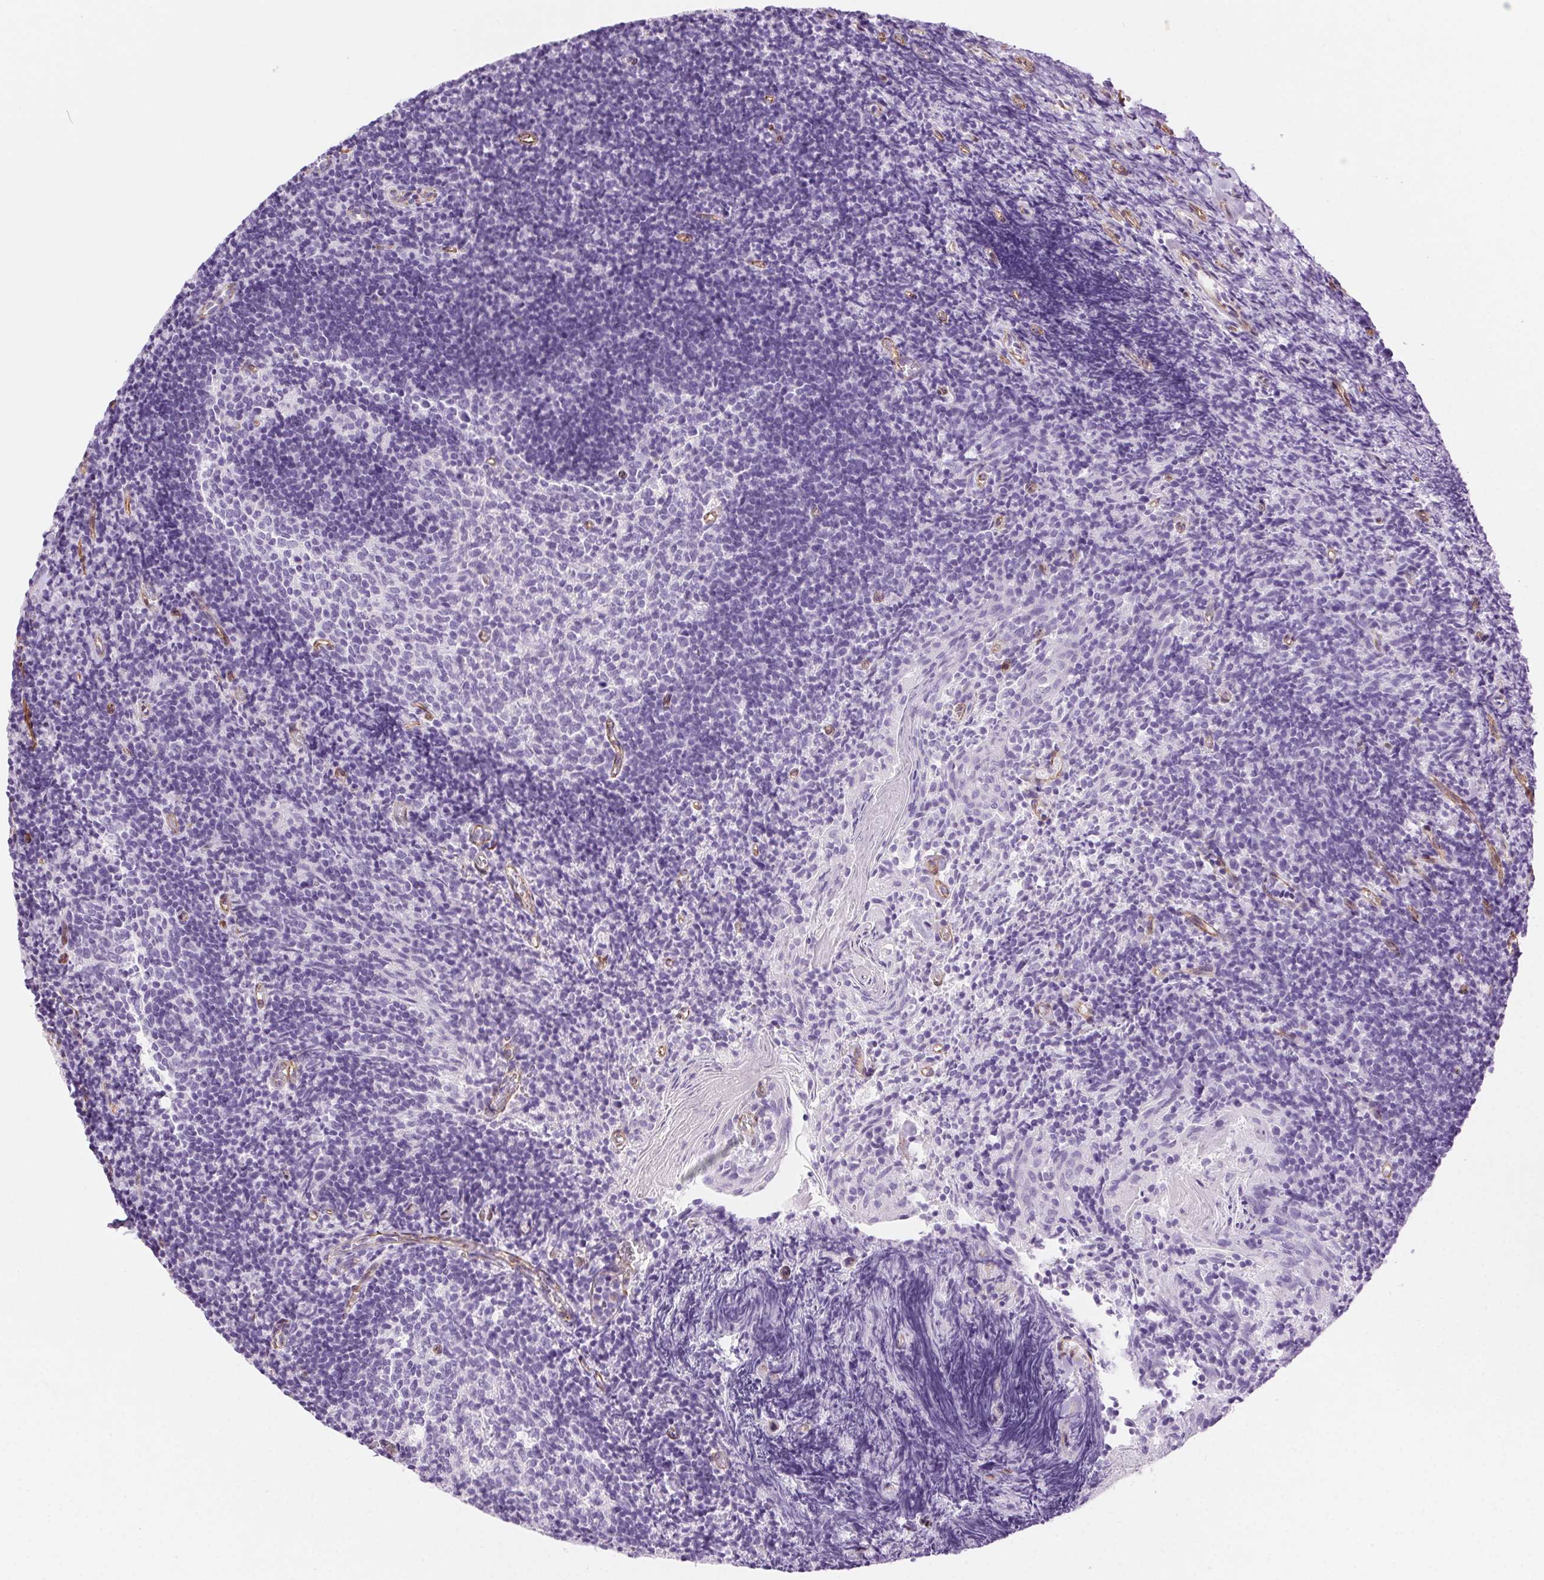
{"staining": {"intensity": "negative", "quantity": "none", "location": "none"}, "tissue": "tonsil", "cell_type": "Germinal center cells", "image_type": "normal", "snomed": [{"axis": "morphology", "description": "Normal tissue, NOS"}, {"axis": "topography", "description": "Tonsil"}], "caption": "IHC photomicrograph of benign tonsil: human tonsil stained with DAB (3,3'-diaminobenzidine) exhibits no significant protein expression in germinal center cells. (DAB IHC with hematoxylin counter stain).", "gene": "SHCBP1L", "patient": {"sex": "female", "age": 10}}